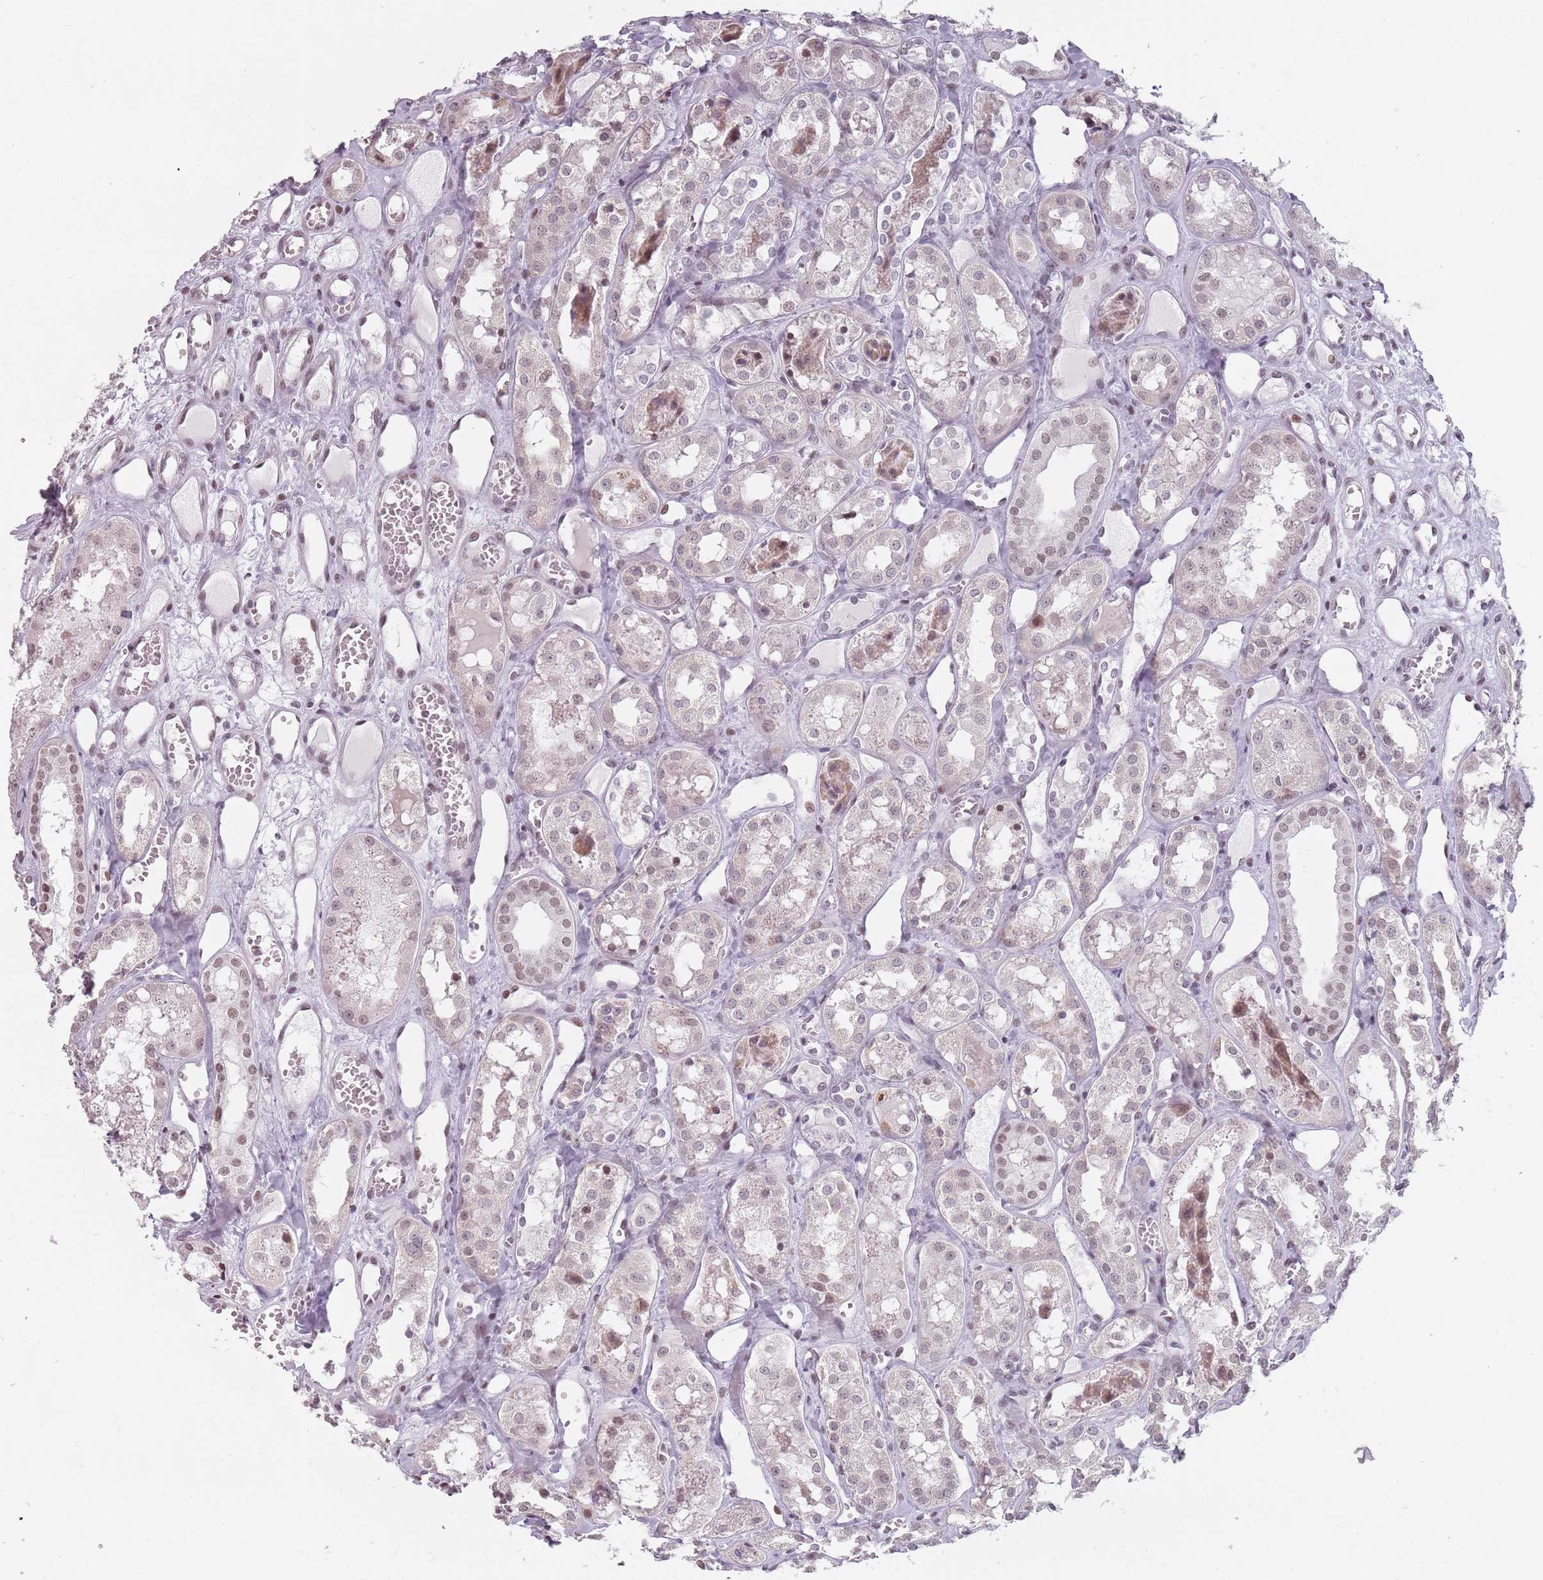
{"staining": {"intensity": "weak", "quantity": "<25%", "location": "nuclear"}, "tissue": "kidney", "cell_type": "Cells in glomeruli", "image_type": "normal", "snomed": [{"axis": "morphology", "description": "Normal tissue, NOS"}, {"axis": "topography", "description": "Kidney"}], "caption": "Immunohistochemistry micrograph of normal kidney: human kidney stained with DAB exhibits no significant protein positivity in cells in glomeruli.", "gene": "PTCHD1", "patient": {"sex": "male", "age": 16}}